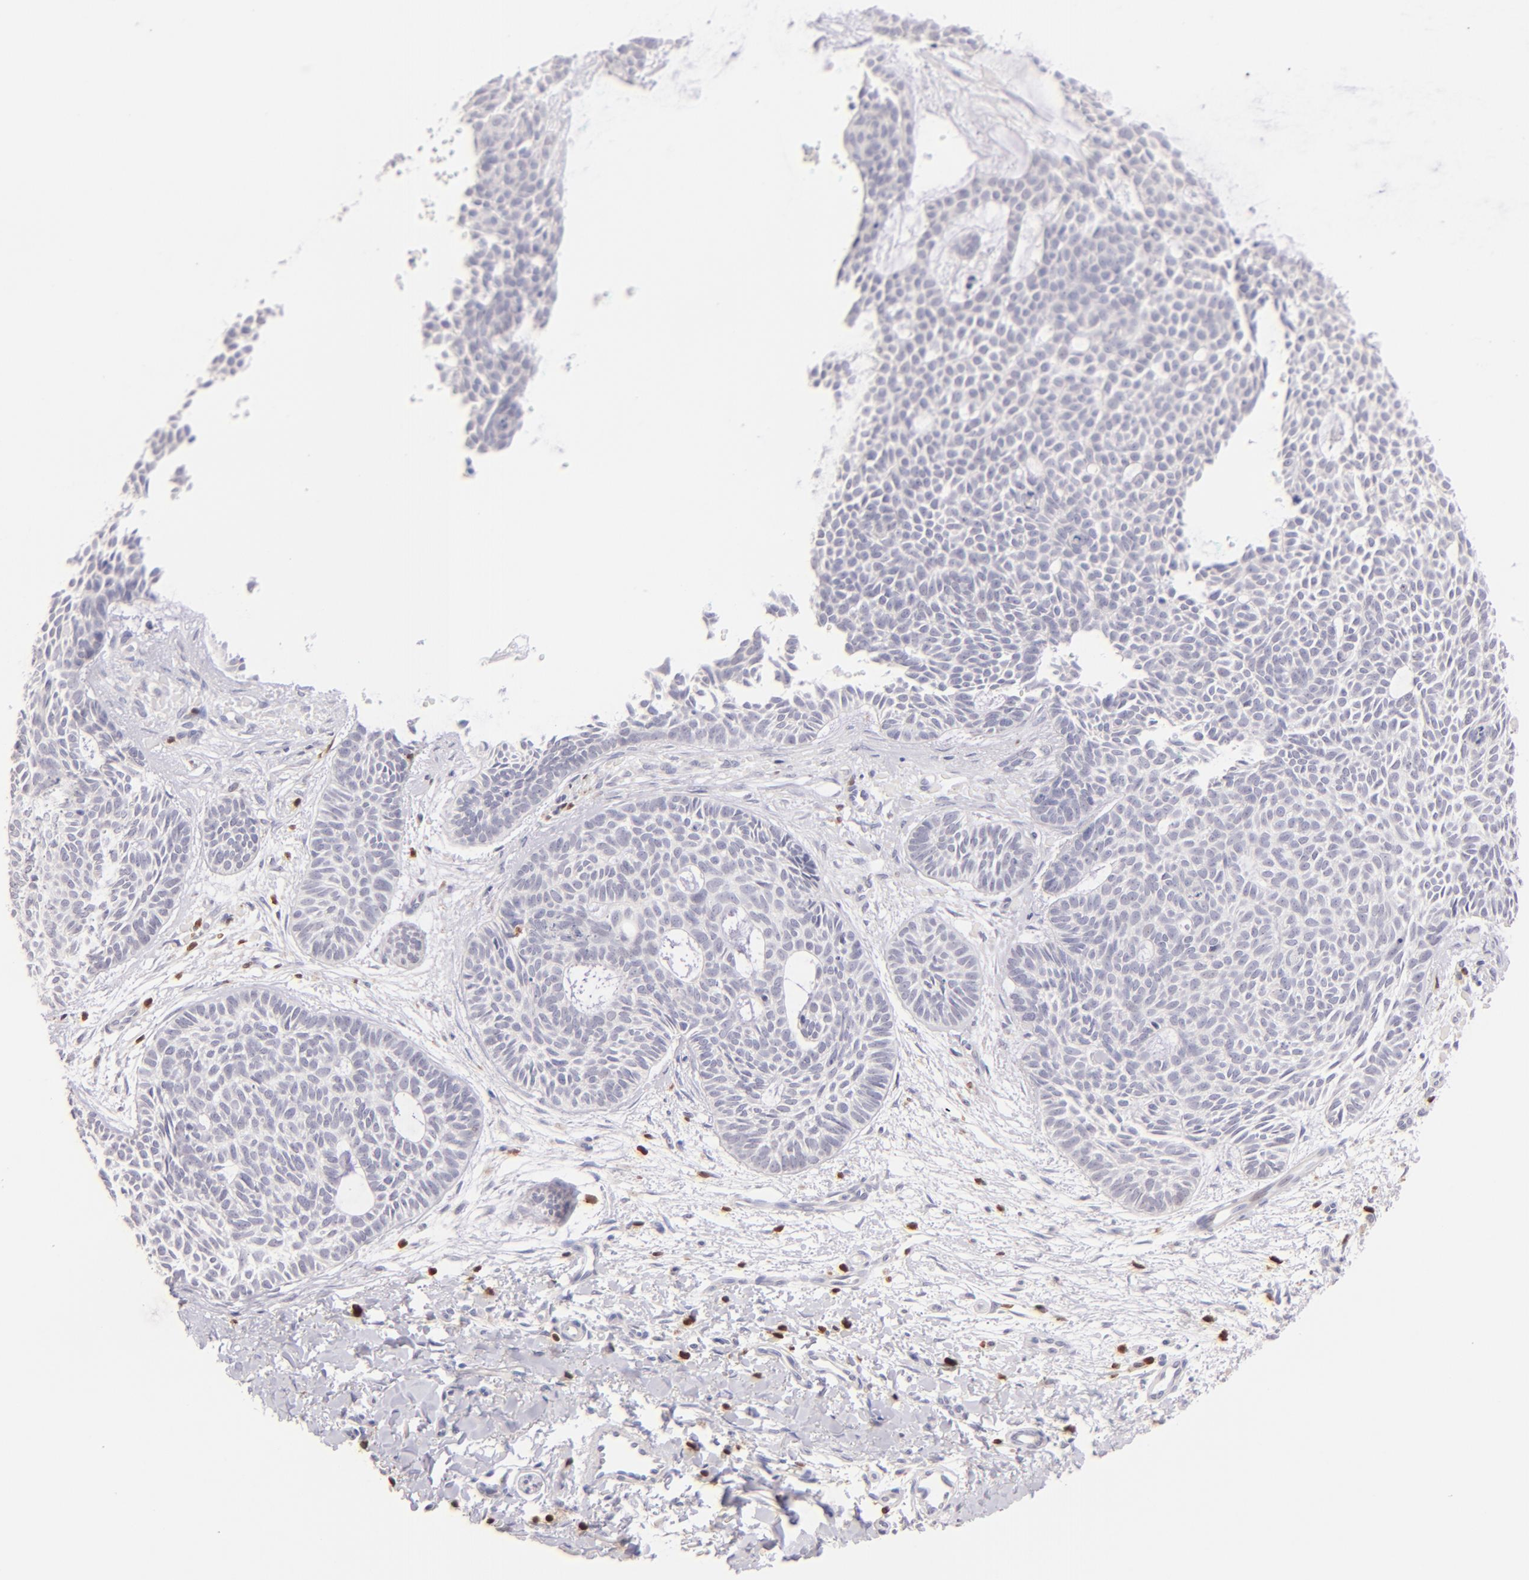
{"staining": {"intensity": "negative", "quantity": "none", "location": "none"}, "tissue": "skin cancer", "cell_type": "Tumor cells", "image_type": "cancer", "snomed": [{"axis": "morphology", "description": "Basal cell carcinoma"}, {"axis": "topography", "description": "Skin"}], "caption": "Photomicrograph shows no protein expression in tumor cells of basal cell carcinoma (skin) tissue. (DAB (3,3'-diaminobenzidine) immunohistochemistry visualized using brightfield microscopy, high magnification).", "gene": "ZAP70", "patient": {"sex": "male", "age": 75}}